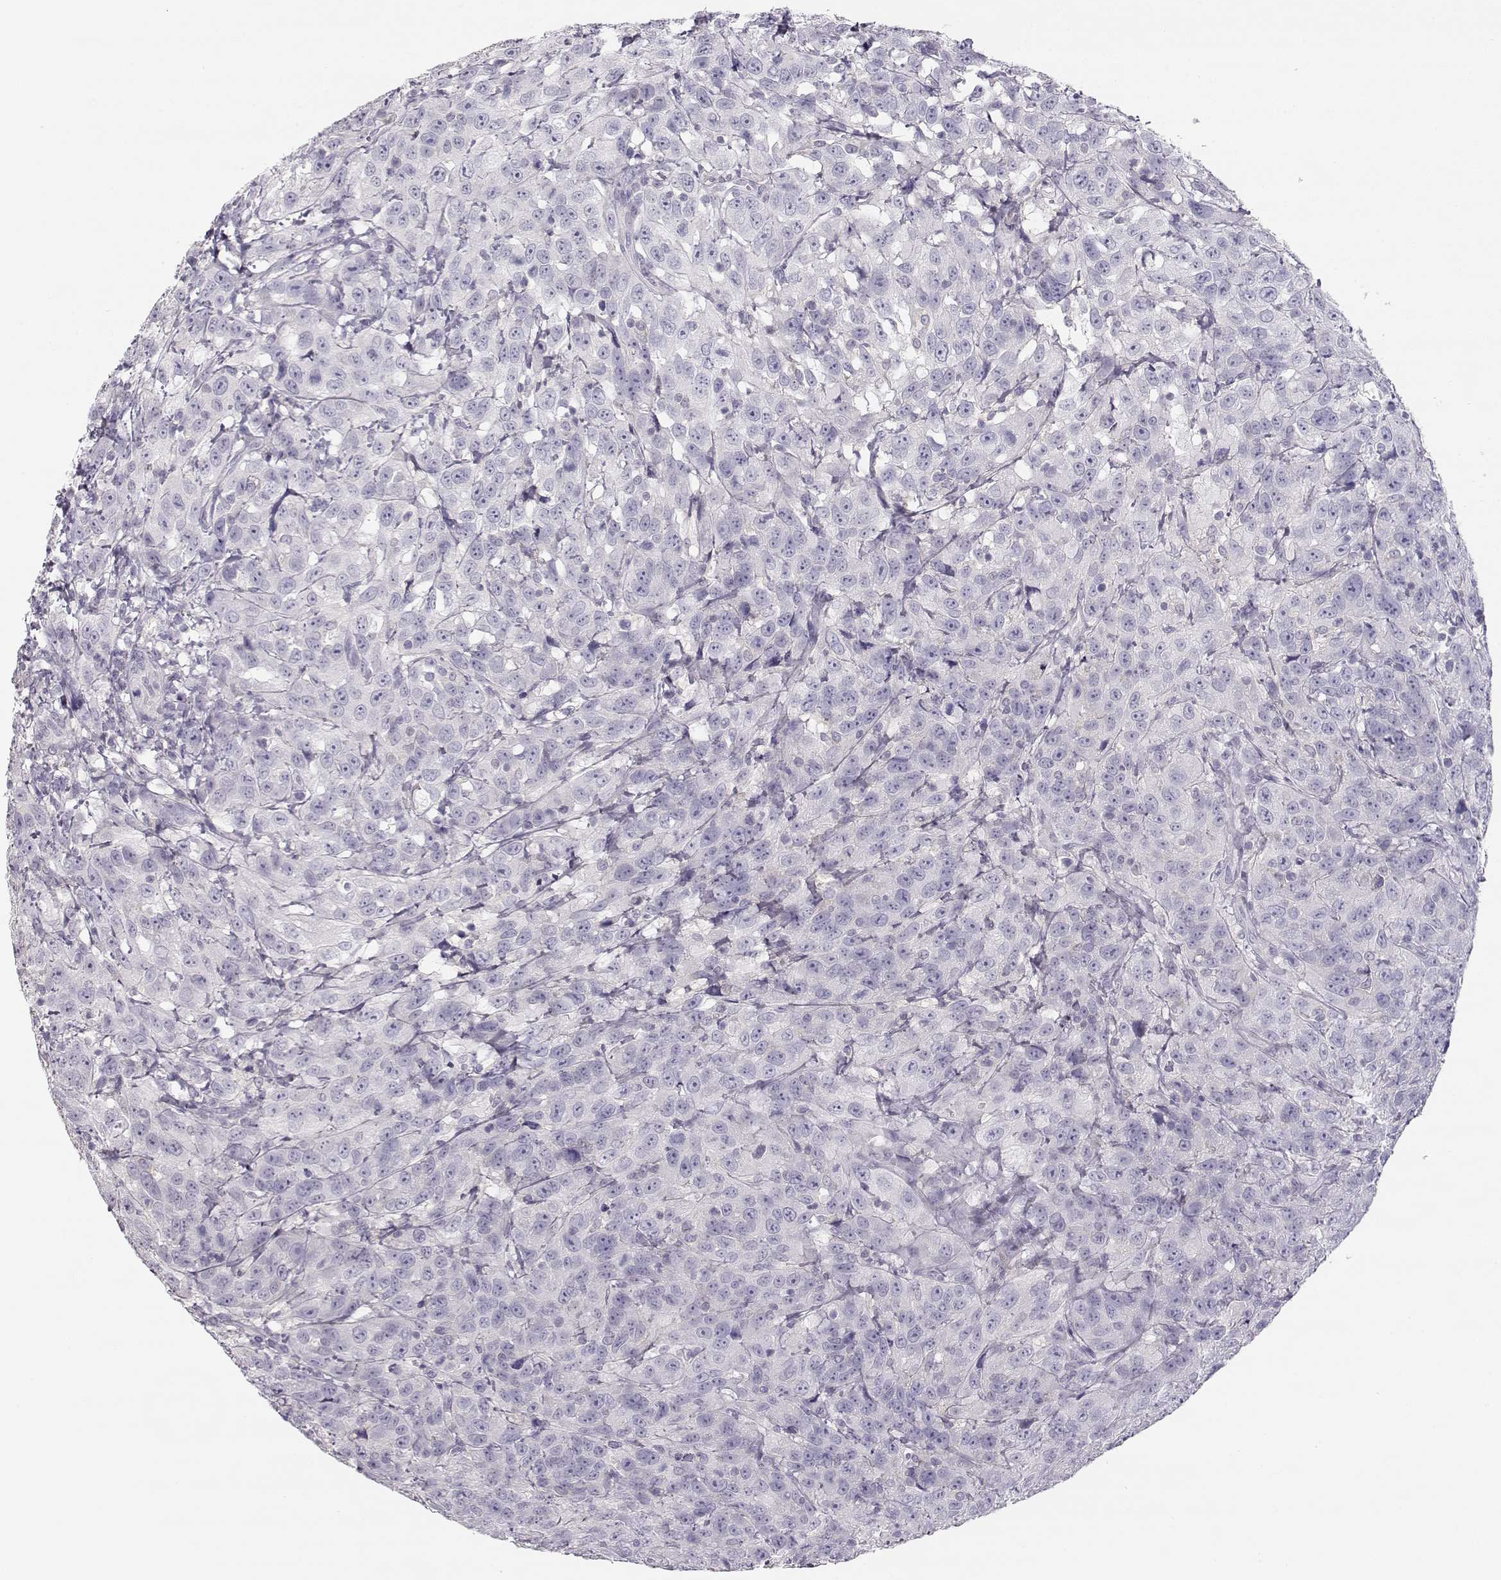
{"staining": {"intensity": "negative", "quantity": "none", "location": "none"}, "tissue": "urothelial cancer", "cell_type": "Tumor cells", "image_type": "cancer", "snomed": [{"axis": "morphology", "description": "Urothelial carcinoma, NOS"}, {"axis": "morphology", "description": "Urothelial carcinoma, High grade"}, {"axis": "topography", "description": "Urinary bladder"}], "caption": "Immunohistochemistry (IHC) image of urothelial cancer stained for a protein (brown), which exhibits no positivity in tumor cells.", "gene": "LEPR", "patient": {"sex": "female", "age": 73}}